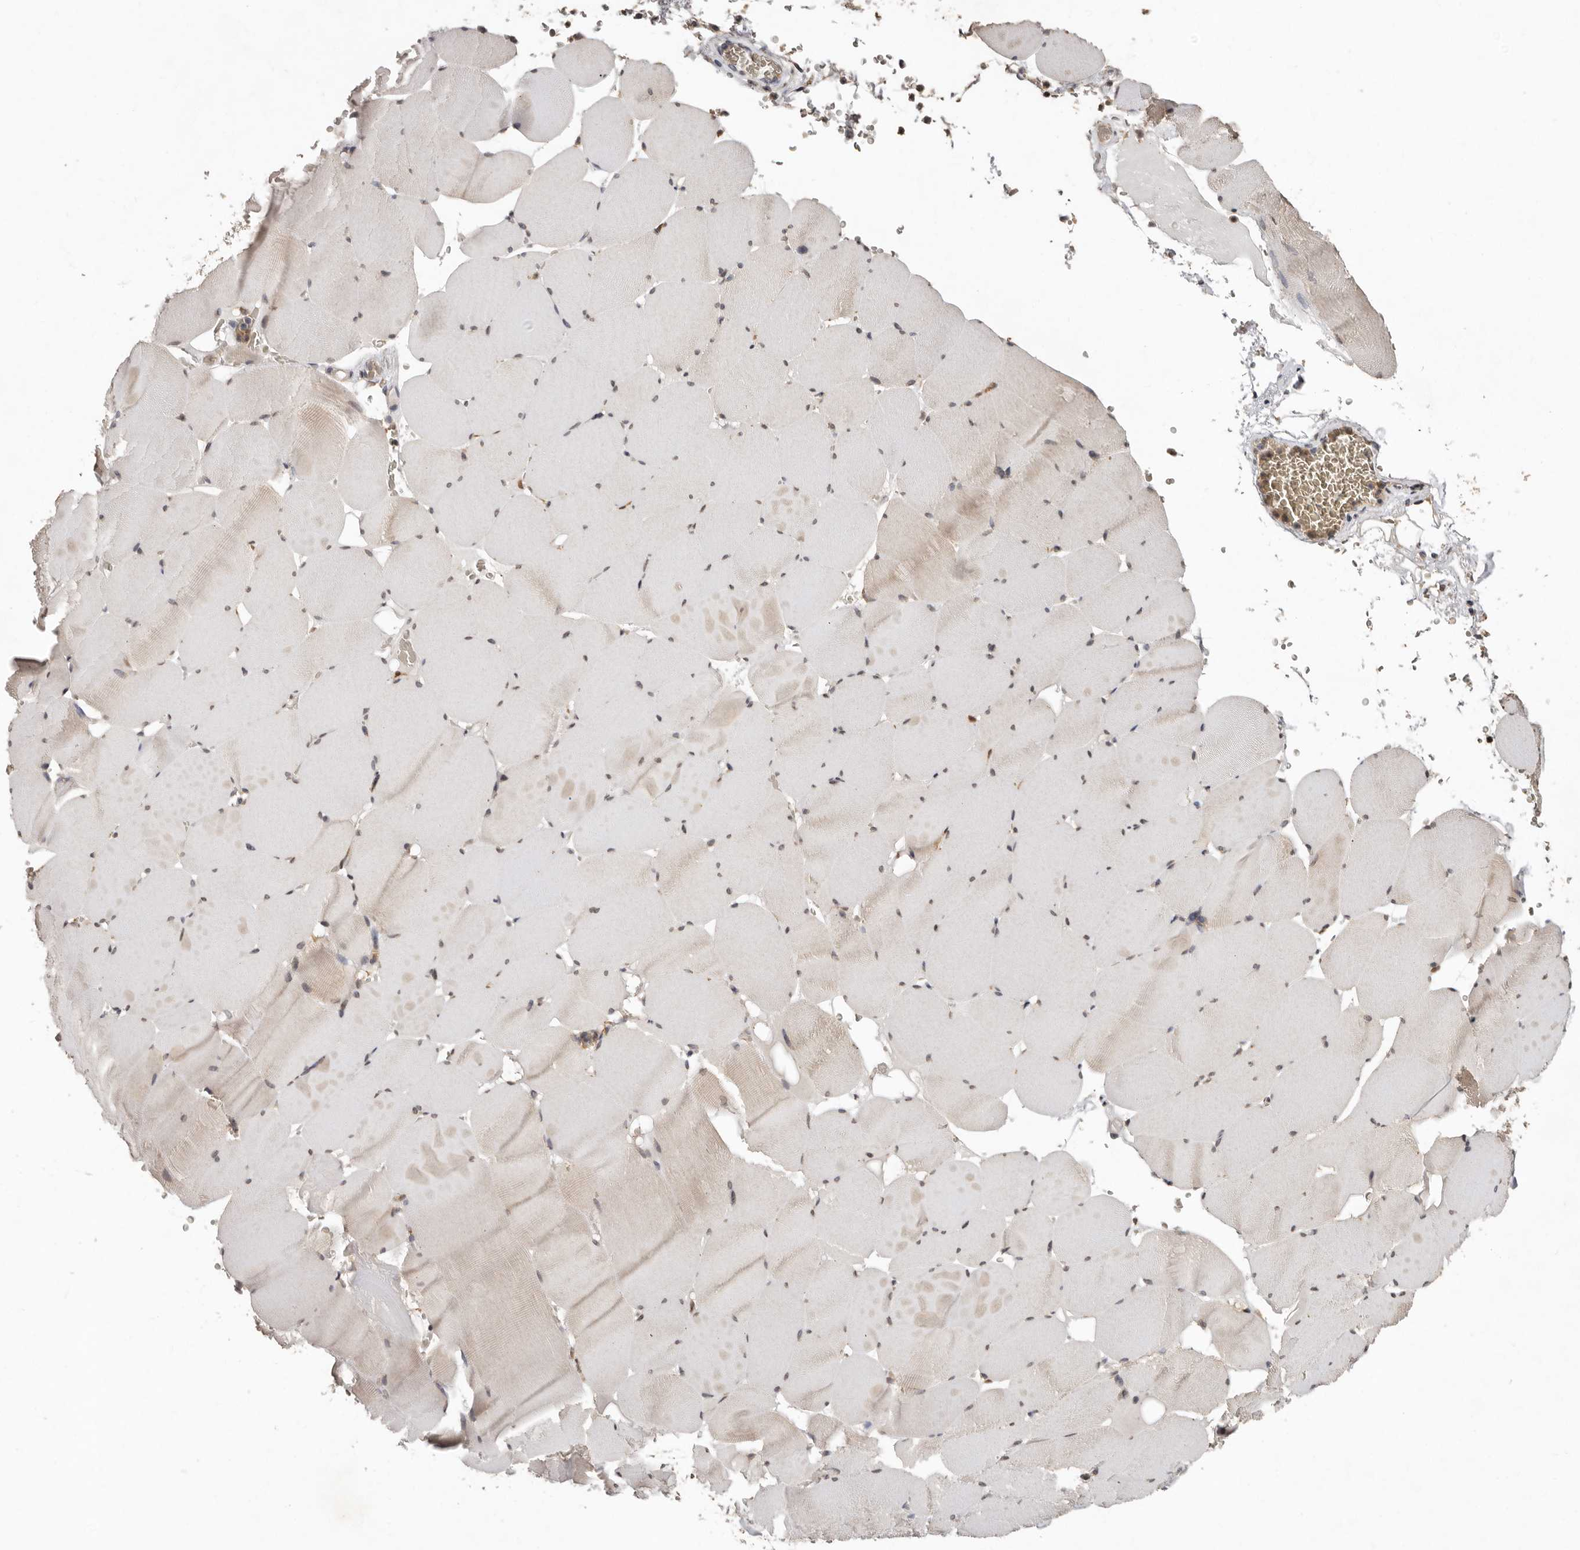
{"staining": {"intensity": "weak", "quantity": "<25%", "location": "cytoplasmic/membranous"}, "tissue": "skeletal muscle", "cell_type": "Myocytes", "image_type": "normal", "snomed": [{"axis": "morphology", "description": "Normal tissue, NOS"}, {"axis": "topography", "description": "Skeletal muscle"}], "caption": "High power microscopy image of an immunohistochemistry micrograph of benign skeletal muscle, revealing no significant staining in myocytes.", "gene": "SULT1E1", "patient": {"sex": "male", "age": 62}}